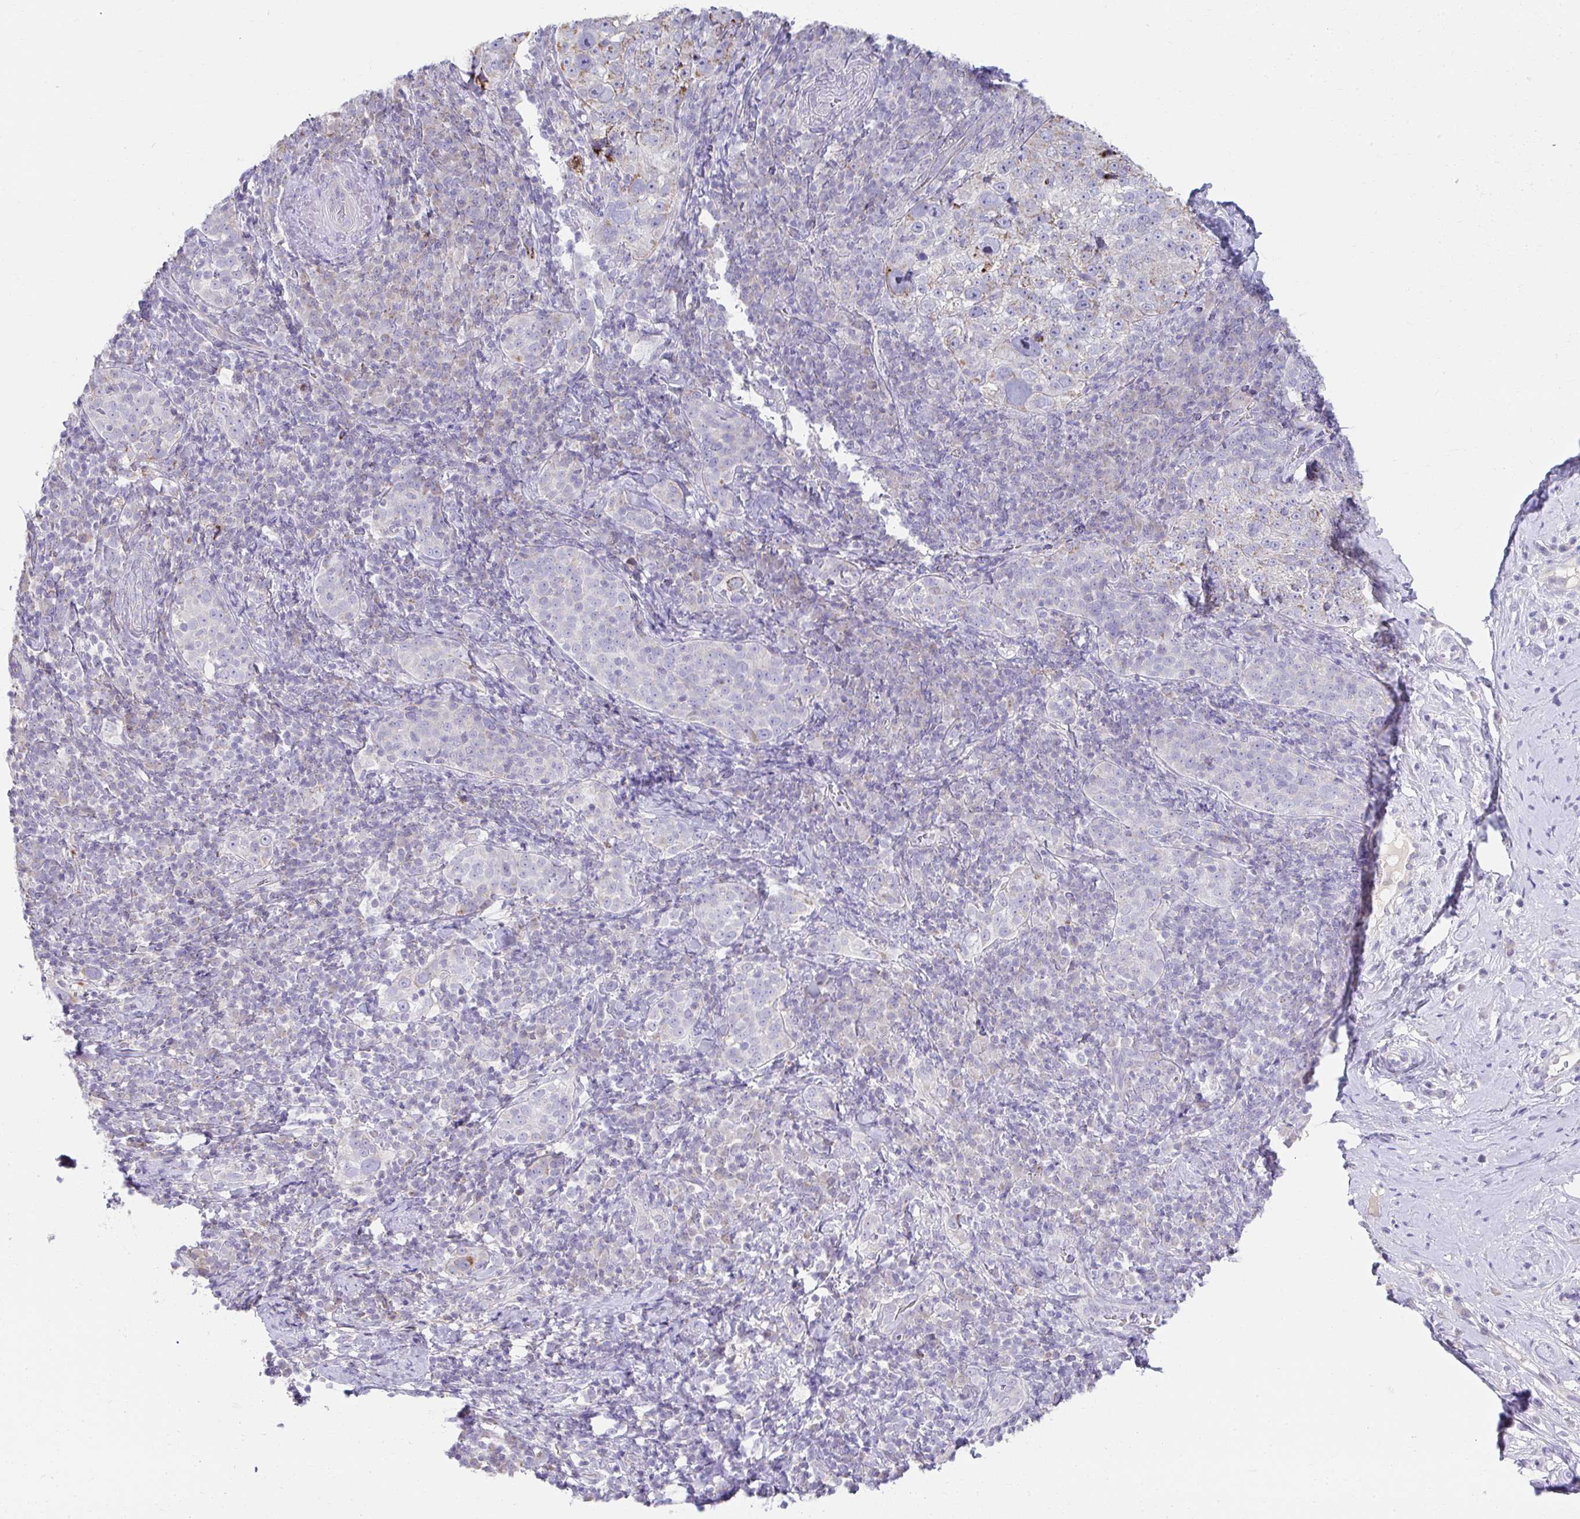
{"staining": {"intensity": "negative", "quantity": "none", "location": "none"}, "tissue": "cervical cancer", "cell_type": "Tumor cells", "image_type": "cancer", "snomed": [{"axis": "morphology", "description": "Squamous cell carcinoma, NOS"}, {"axis": "topography", "description": "Cervix"}], "caption": "Tumor cells are negative for protein expression in human cervical cancer (squamous cell carcinoma). (Stains: DAB IHC with hematoxylin counter stain, Microscopy: brightfield microscopy at high magnification).", "gene": "PRRG3", "patient": {"sex": "female", "age": 75}}